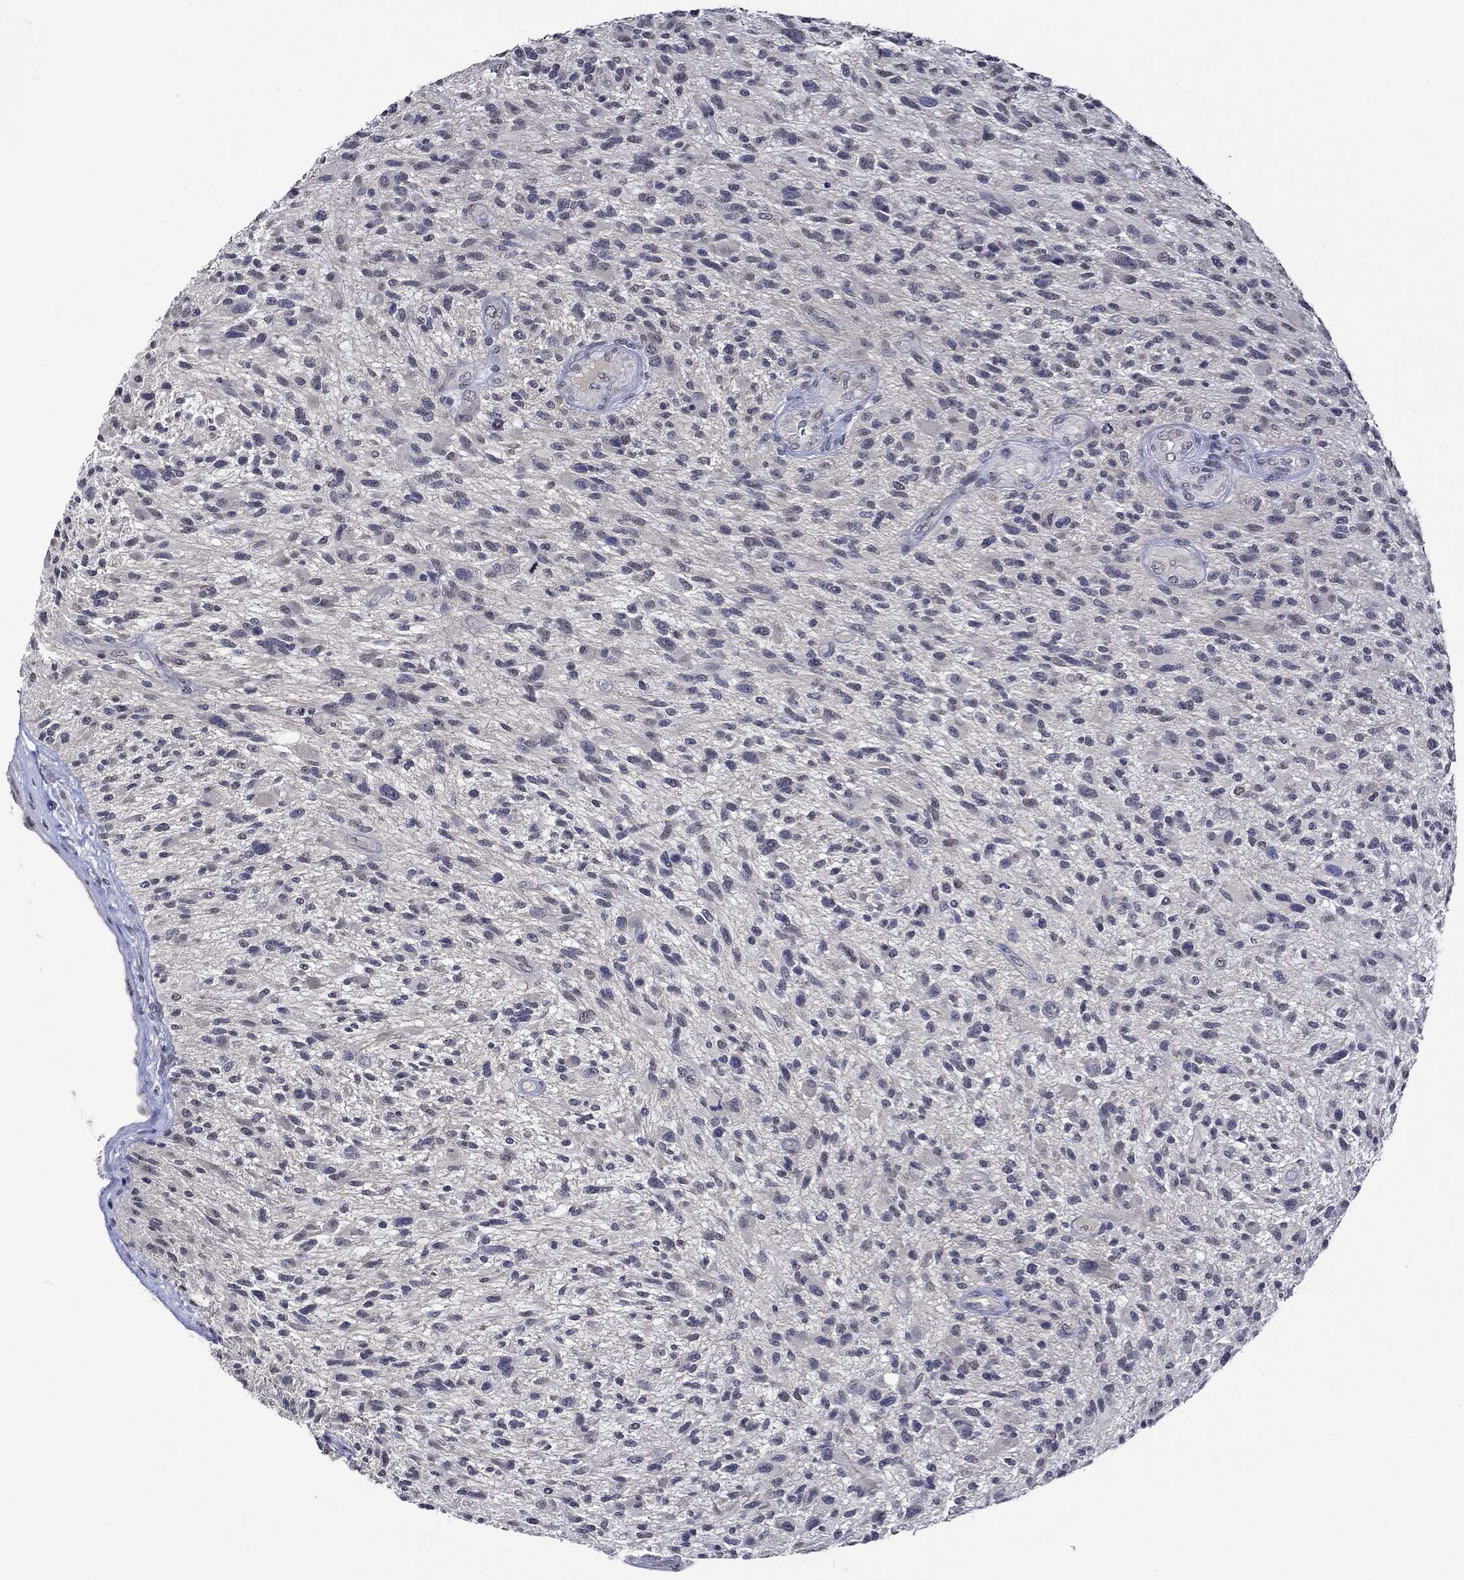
{"staining": {"intensity": "negative", "quantity": "none", "location": "none"}, "tissue": "glioma", "cell_type": "Tumor cells", "image_type": "cancer", "snomed": [{"axis": "morphology", "description": "Glioma, malignant, High grade"}, {"axis": "topography", "description": "Brain"}], "caption": "Protein analysis of malignant glioma (high-grade) demonstrates no significant staining in tumor cells.", "gene": "DDX3Y", "patient": {"sex": "male", "age": 47}}